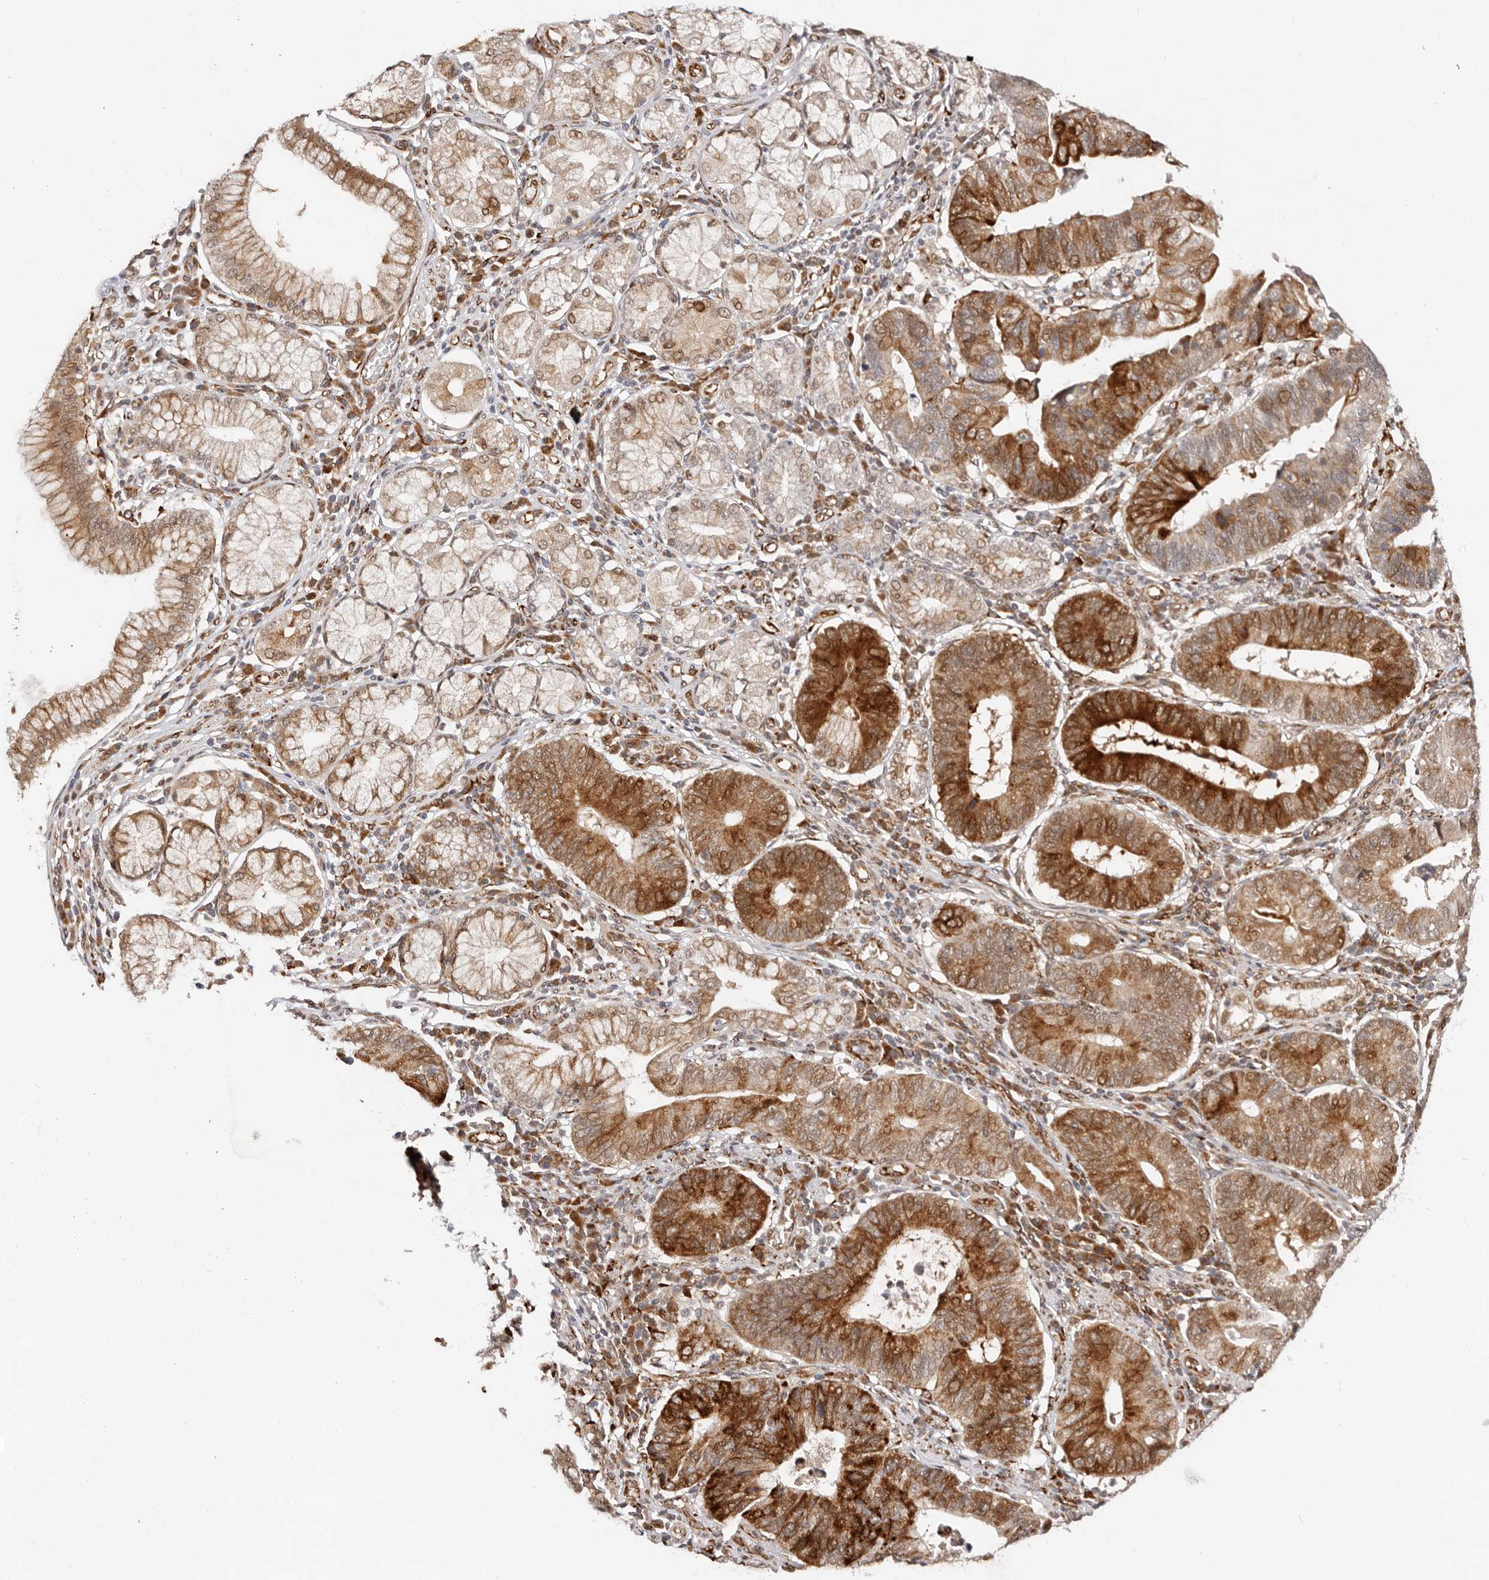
{"staining": {"intensity": "strong", "quantity": ">75%", "location": "cytoplasmic/membranous"}, "tissue": "stomach cancer", "cell_type": "Tumor cells", "image_type": "cancer", "snomed": [{"axis": "morphology", "description": "Adenocarcinoma, NOS"}, {"axis": "topography", "description": "Stomach"}], "caption": "DAB immunohistochemical staining of stomach cancer (adenocarcinoma) demonstrates strong cytoplasmic/membranous protein expression in approximately >75% of tumor cells. The protein is shown in brown color, while the nuclei are stained blue.", "gene": "BCL2L15", "patient": {"sex": "male", "age": 59}}